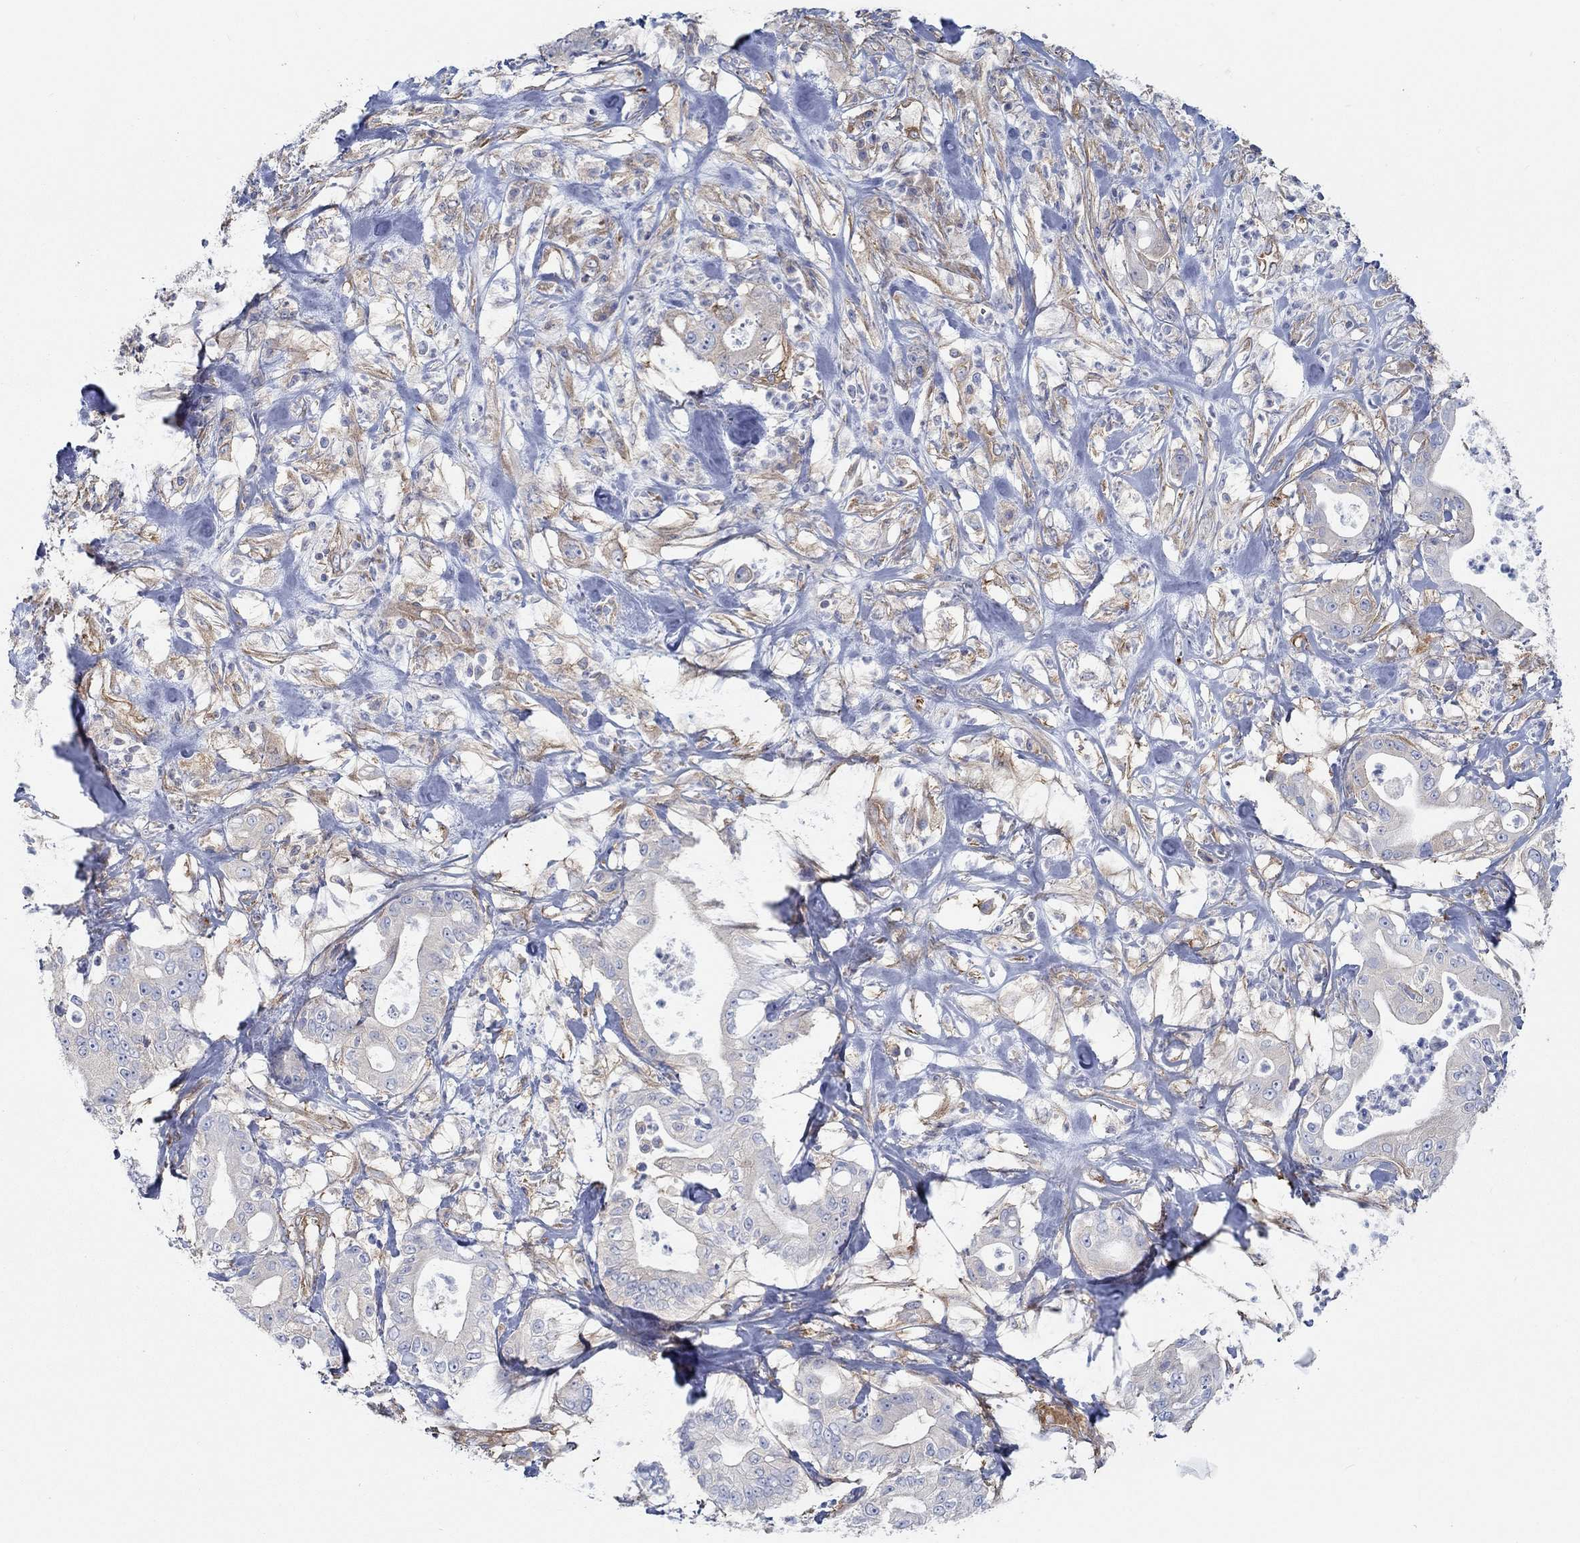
{"staining": {"intensity": "moderate", "quantity": "25%-75%", "location": "cytoplasmic/membranous"}, "tissue": "pancreatic cancer", "cell_type": "Tumor cells", "image_type": "cancer", "snomed": [{"axis": "morphology", "description": "Adenocarcinoma, NOS"}, {"axis": "topography", "description": "Pancreas"}], "caption": "Pancreatic adenocarcinoma stained with a protein marker exhibits moderate staining in tumor cells.", "gene": "SPAG9", "patient": {"sex": "male", "age": 71}}